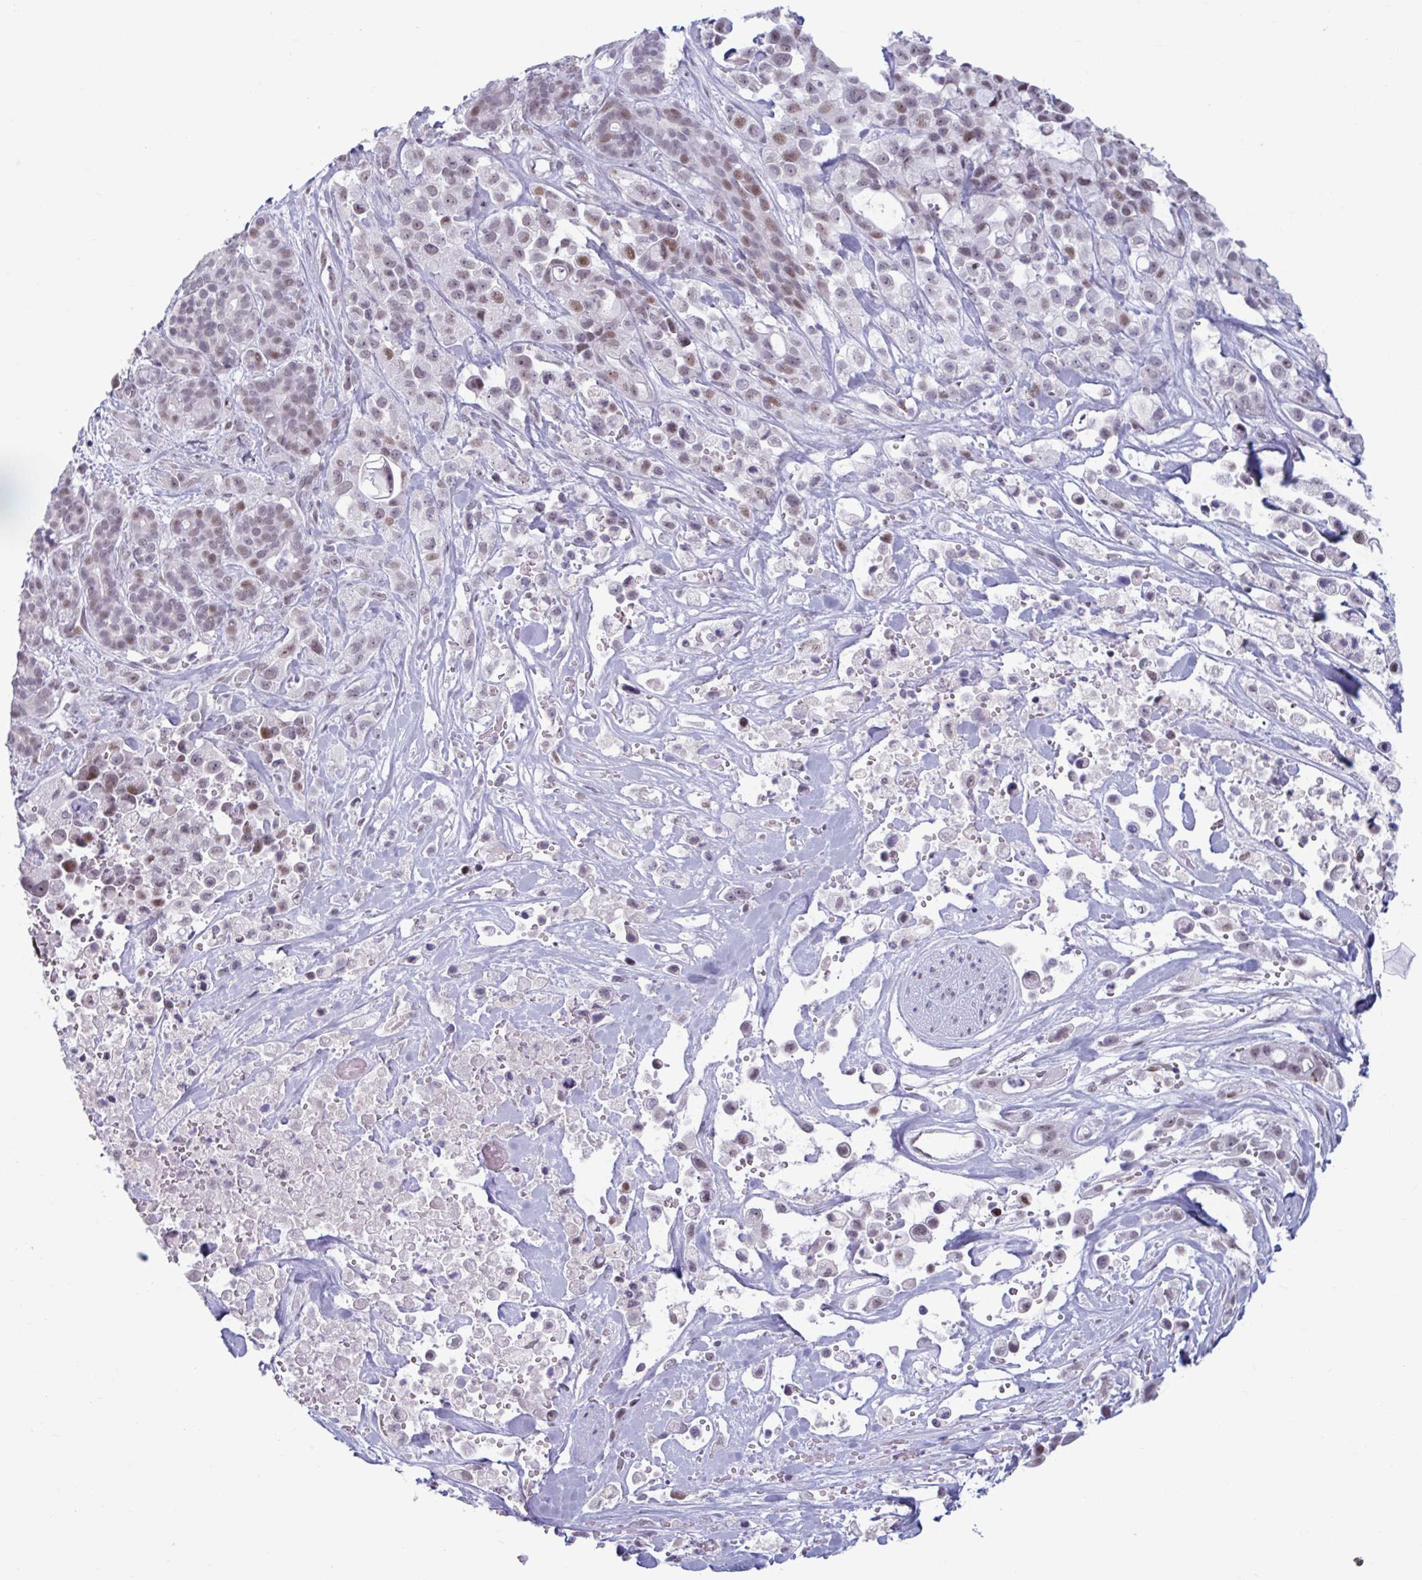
{"staining": {"intensity": "moderate", "quantity": "25%-75%", "location": "nuclear"}, "tissue": "pancreatic cancer", "cell_type": "Tumor cells", "image_type": "cancer", "snomed": [{"axis": "morphology", "description": "Adenocarcinoma, NOS"}, {"axis": "topography", "description": "Pancreas"}], "caption": "Adenocarcinoma (pancreatic) stained for a protein reveals moderate nuclear positivity in tumor cells.", "gene": "HSD17B6", "patient": {"sex": "male", "age": 44}}